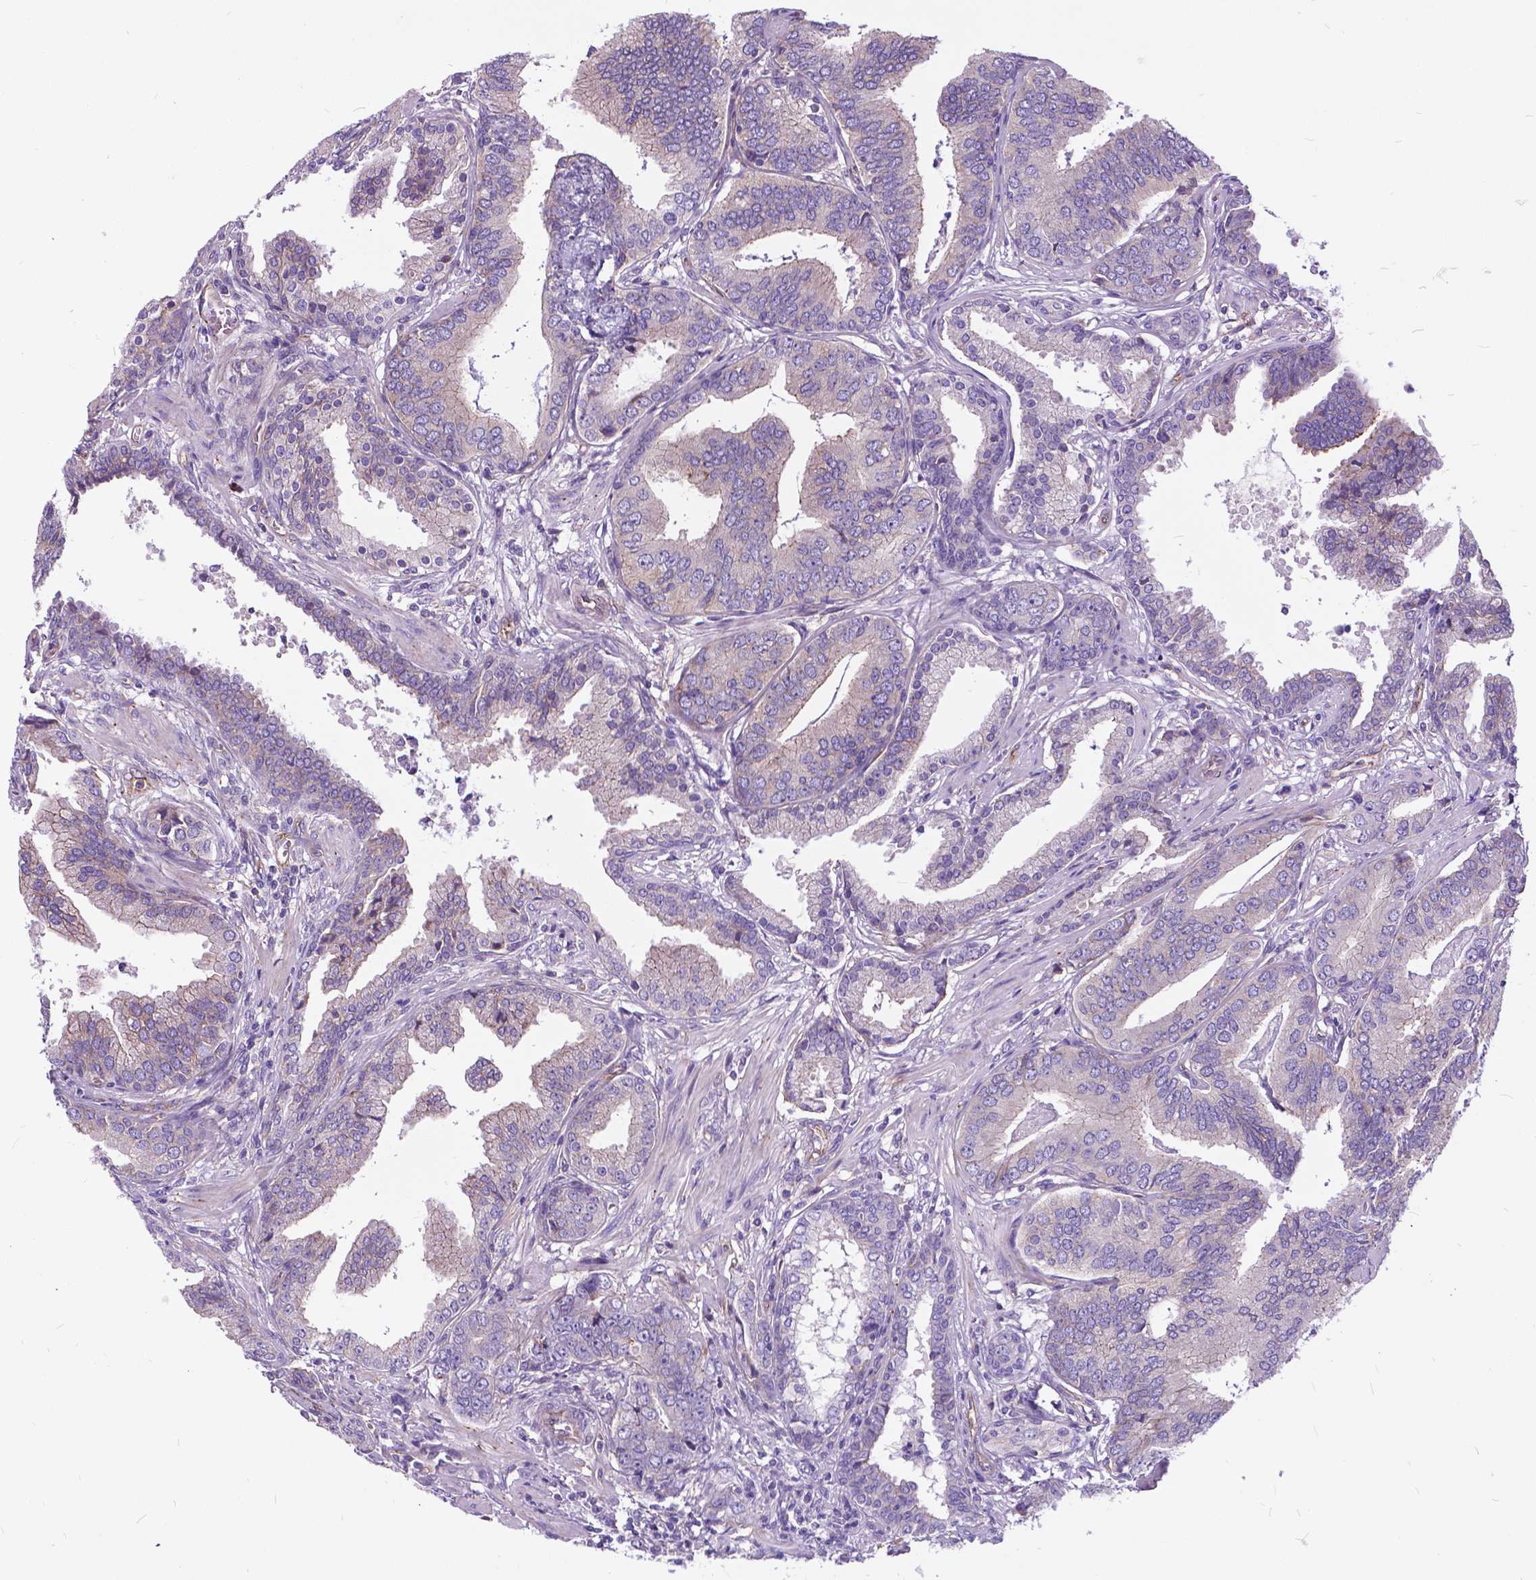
{"staining": {"intensity": "negative", "quantity": "none", "location": "none"}, "tissue": "prostate cancer", "cell_type": "Tumor cells", "image_type": "cancer", "snomed": [{"axis": "morphology", "description": "Adenocarcinoma, NOS"}, {"axis": "topography", "description": "Prostate"}], "caption": "Immunohistochemistry image of human adenocarcinoma (prostate) stained for a protein (brown), which shows no staining in tumor cells.", "gene": "FLT4", "patient": {"sex": "male", "age": 64}}